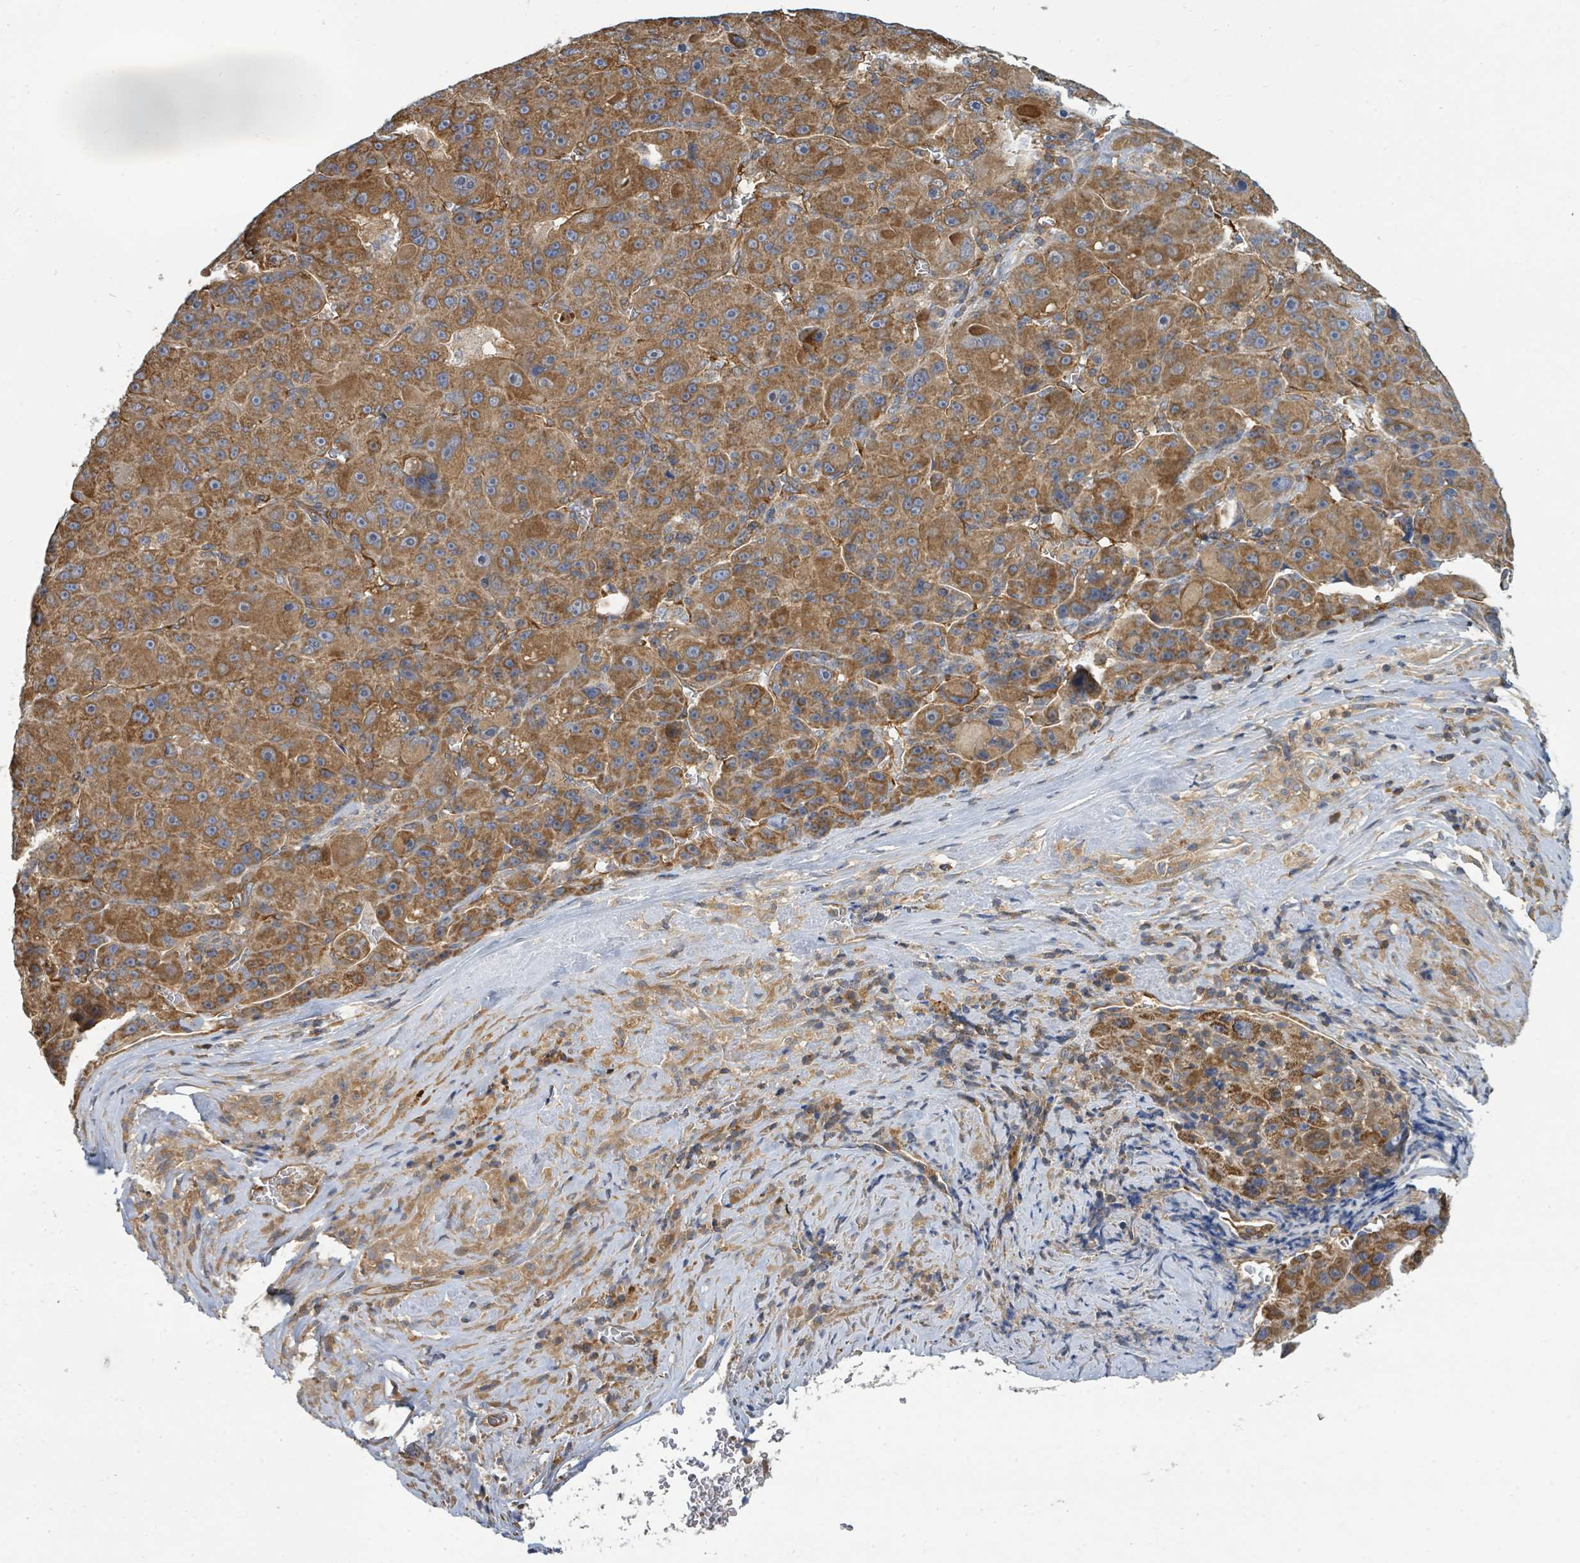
{"staining": {"intensity": "moderate", "quantity": ">75%", "location": "cytoplasmic/membranous"}, "tissue": "liver cancer", "cell_type": "Tumor cells", "image_type": "cancer", "snomed": [{"axis": "morphology", "description": "Carcinoma, Hepatocellular, NOS"}, {"axis": "topography", "description": "Liver"}], "caption": "Immunohistochemistry (DAB (3,3'-diaminobenzidine)) staining of human liver cancer reveals moderate cytoplasmic/membranous protein positivity in approximately >75% of tumor cells.", "gene": "BOLA2B", "patient": {"sex": "male", "age": 76}}